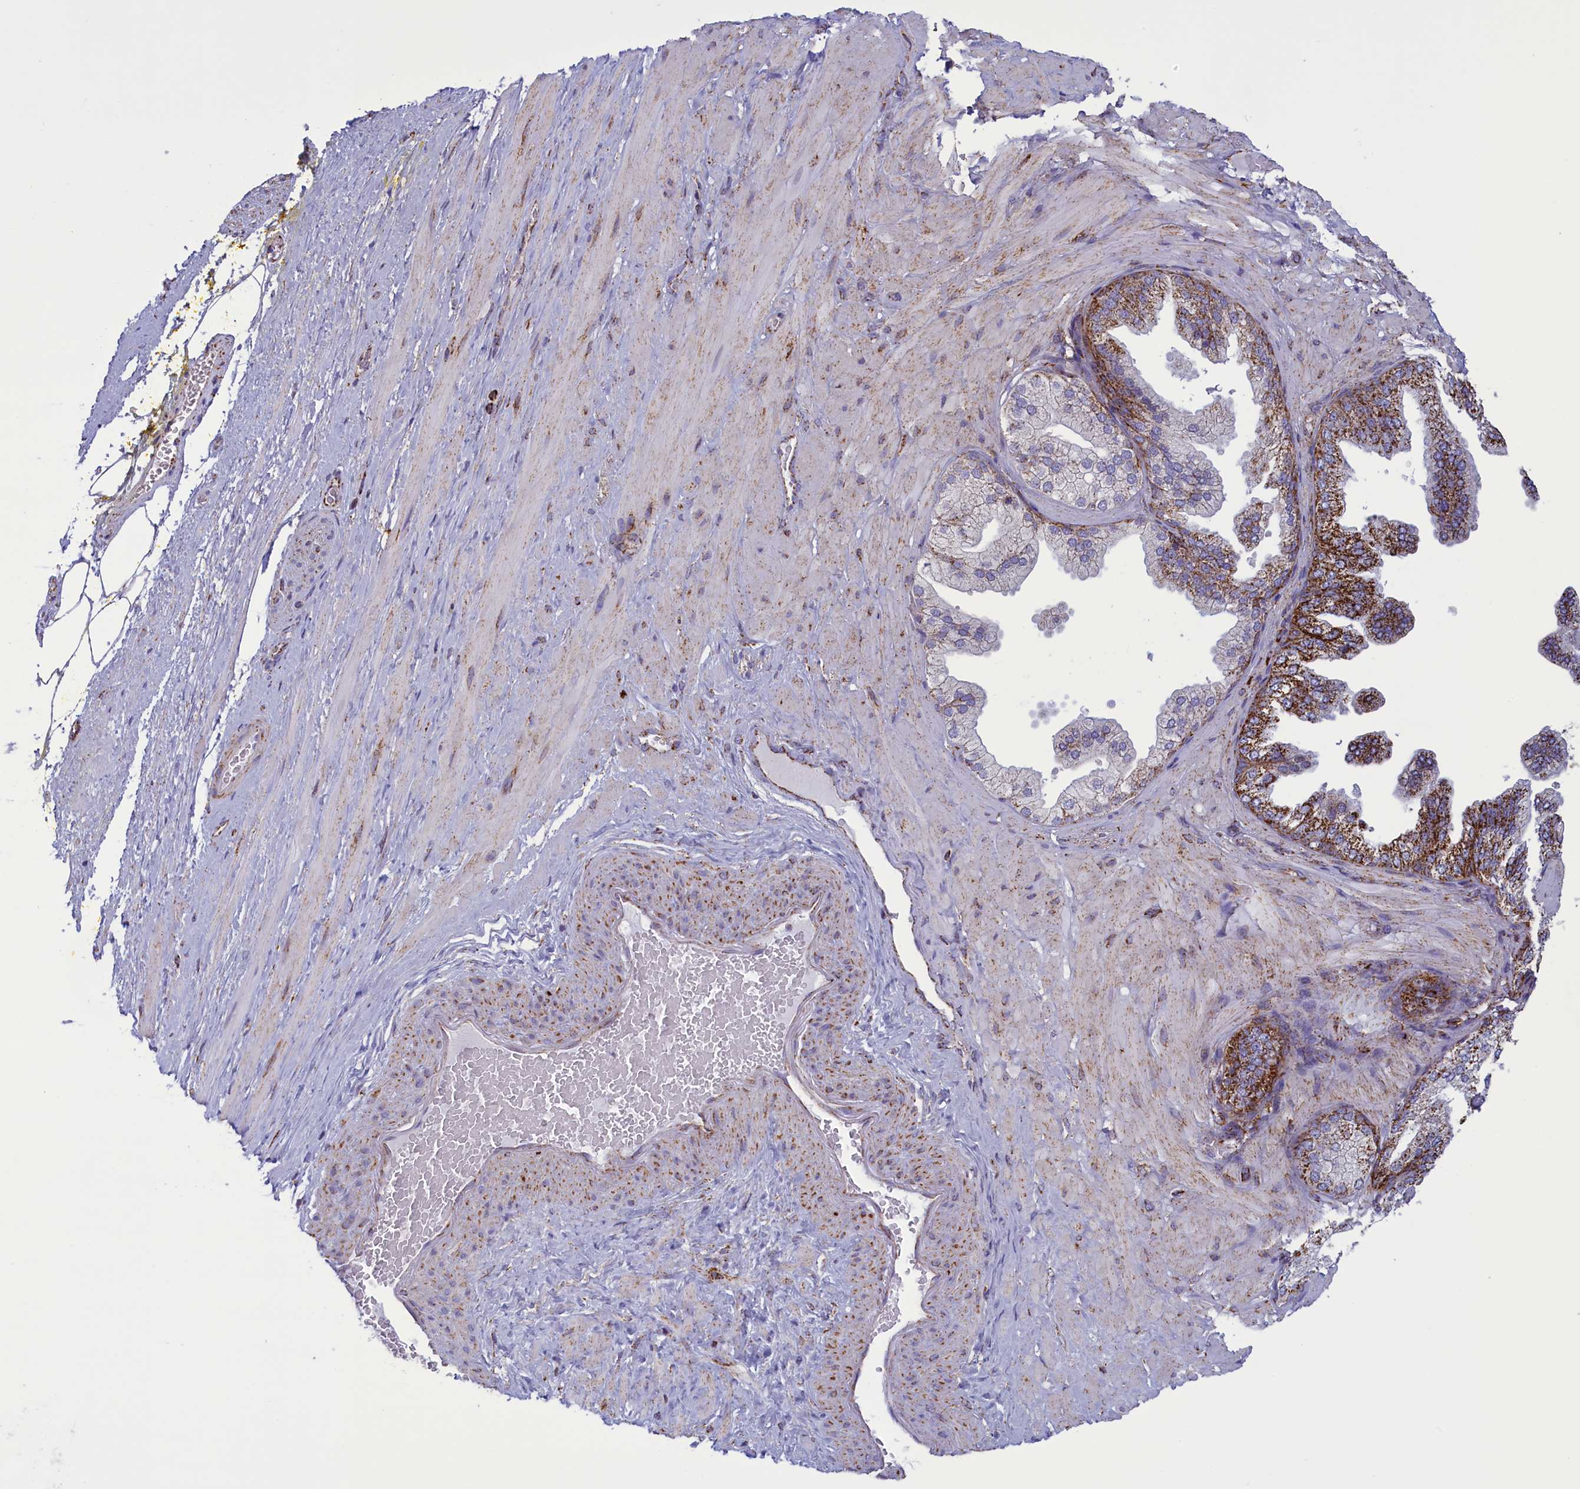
{"staining": {"intensity": "weak", "quantity": "25%-75%", "location": "cytoplasmic/membranous"}, "tissue": "adipose tissue", "cell_type": "Adipocytes", "image_type": "normal", "snomed": [{"axis": "morphology", "description": "Normal tissue, NOS"}, {"axis": "morphology", "description": "Adenocarcinoma, Low grade"}, {"axis": "topography", "description": "Prostate"}, {"axis": "topography", "description": "Peripheral nerve tissue"}], "caption": "Human adipose tissue stained with a brown dye exhibits weak cytoplasmic/membranous positive expression in approximately 25%-75% of adipocytes.", "gene": "ISOC2", "patient": {"sex": "male", "age": 63}}